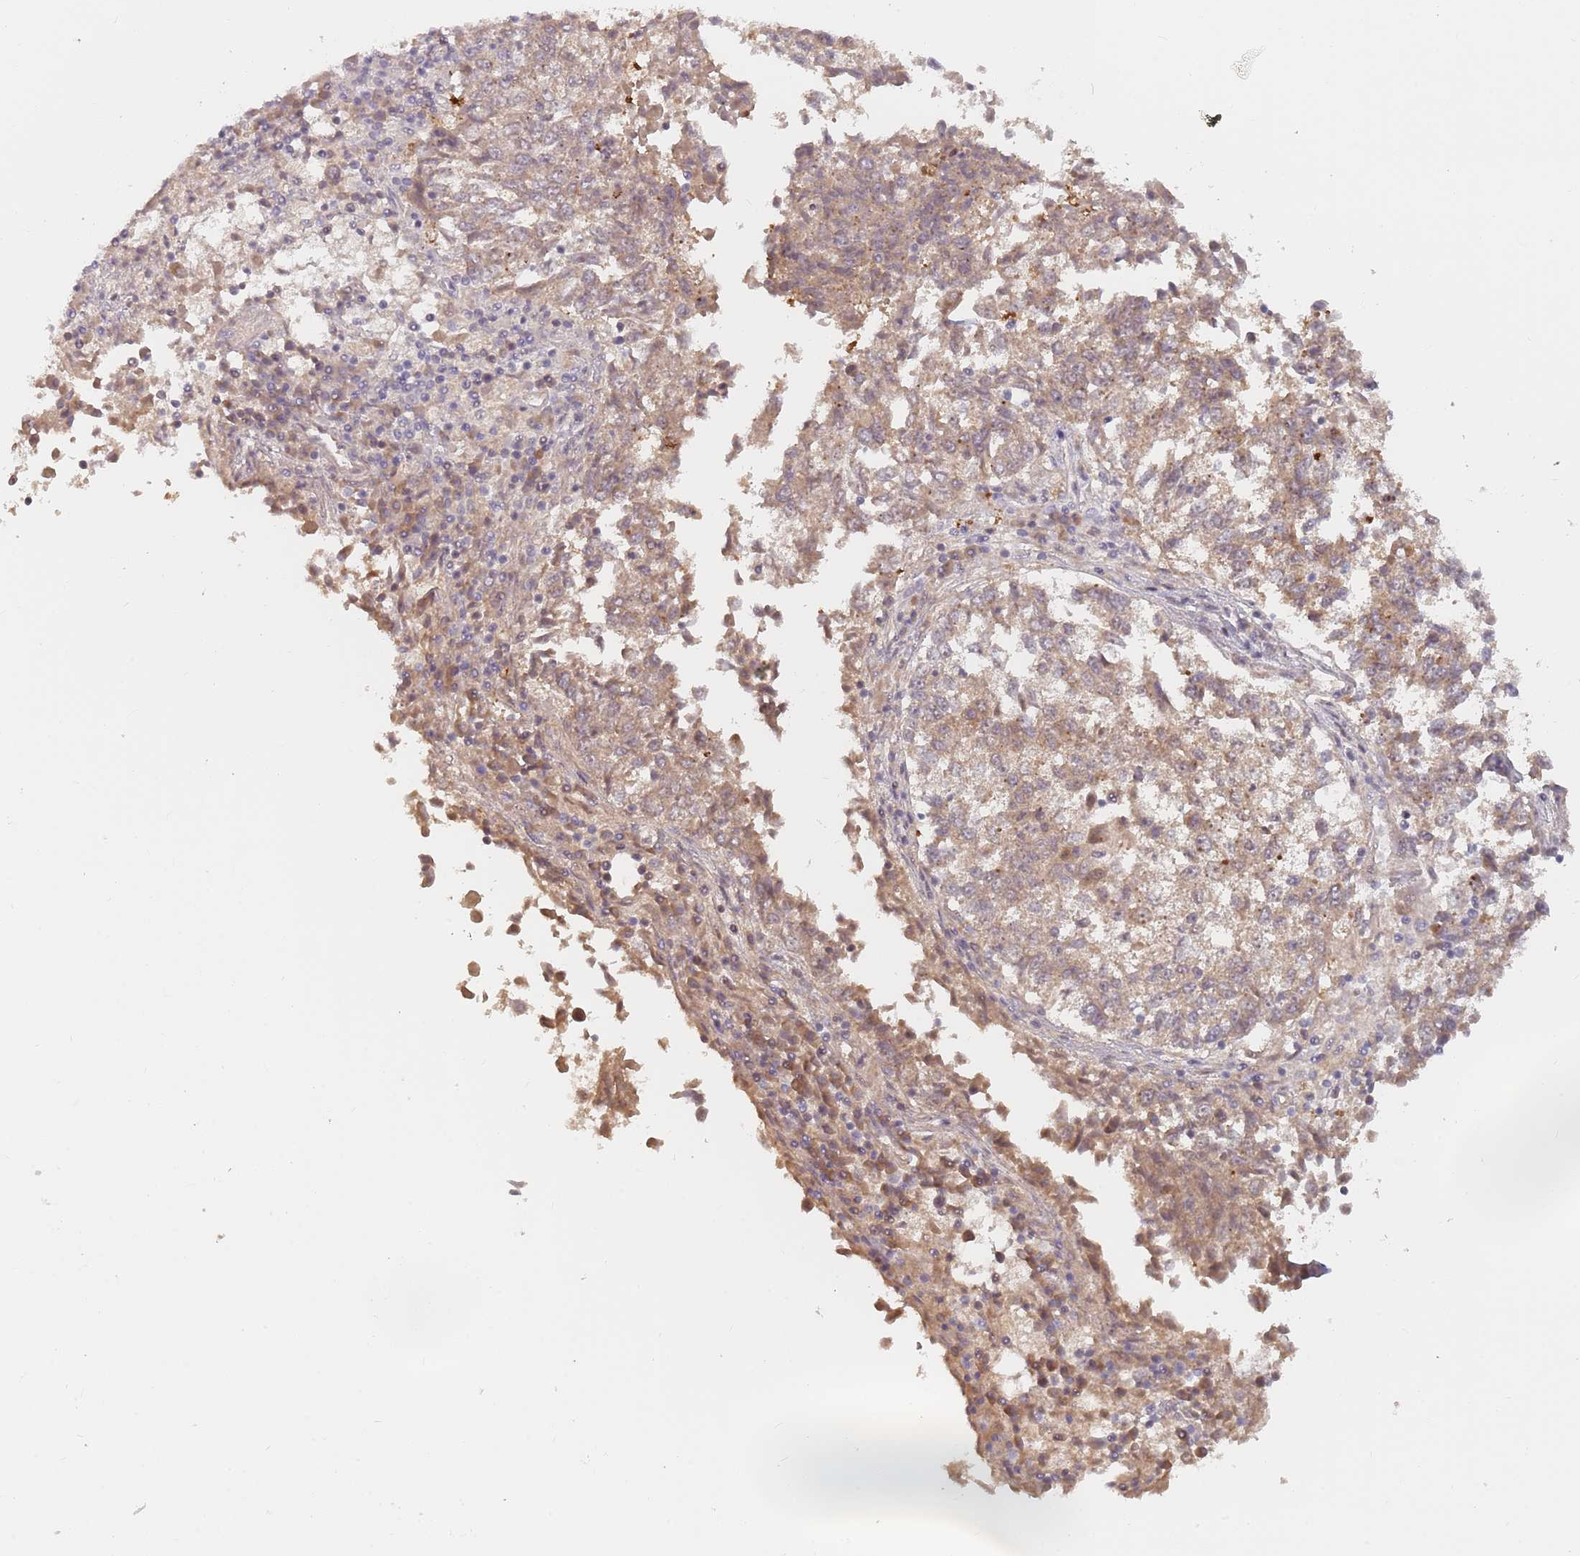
{"staining": {"intensity": "weak", "quantity": "25%-75%", "location": "cytoplasmic/membranous"}, "tissue": "lung cancer", "cell_type": "Tumor cells", "image_type": "cancer", "snomed": [{"axis": "morphology", "description": "Squamous cell carcinoma, NOS"}, {"axis": "topography", "description": "Lung"}], "caption": "Immunohistochemistry photomicrograph of neoplastic tissue: squamous cell carcinoma (lung) stained using immunohistochemistry (IHC) demonstrates low levels of weak protein expression localized specifically in the cytoplasmic/membranous of tumor cells, appearing as a cytoplasmic/membranous brown color.", "gene": "RPS6KA2", "patient": {"sex": "male", "age": 73}}